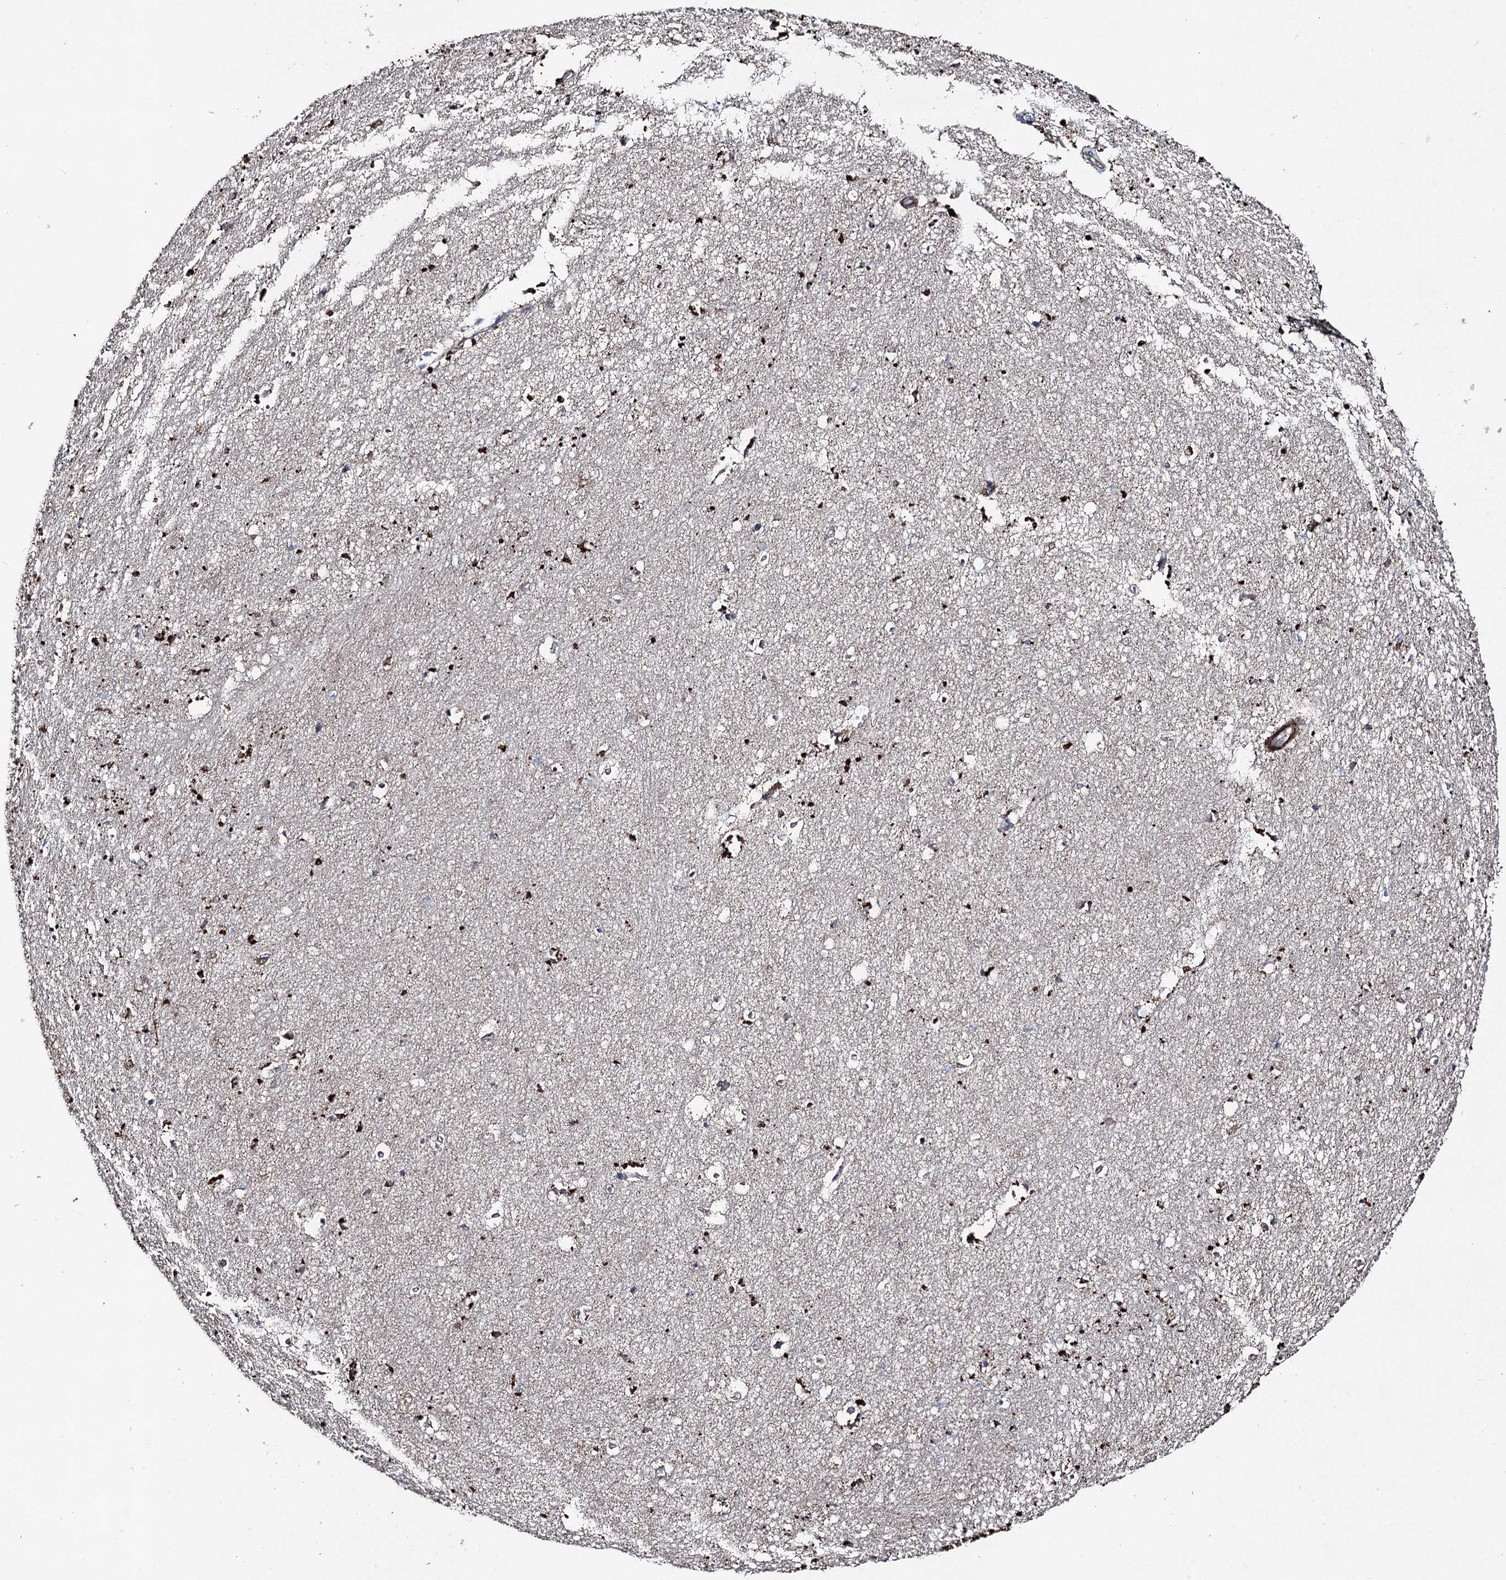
{"staining": {"intensity": "strong", "quantity": "<25%", "location": "cytoplasmic/membranous"}, "tissue": "hippocampus", "cell_type": "Glial cells", "image_type": "normal", "snomed": [{"axis": "morphology", "description": "Normal tissue, NOS"}, {"axis": "topography", "description": "Hippocampus"}], "caption": "Brown immunohistochemical staining in normal human hippocampus exhibits strong cytoplasmic/membranous positivity in approximately <25% of glial cells.", "gene": "DDIAS", "patient": {"sex": "female", "age": 64}}